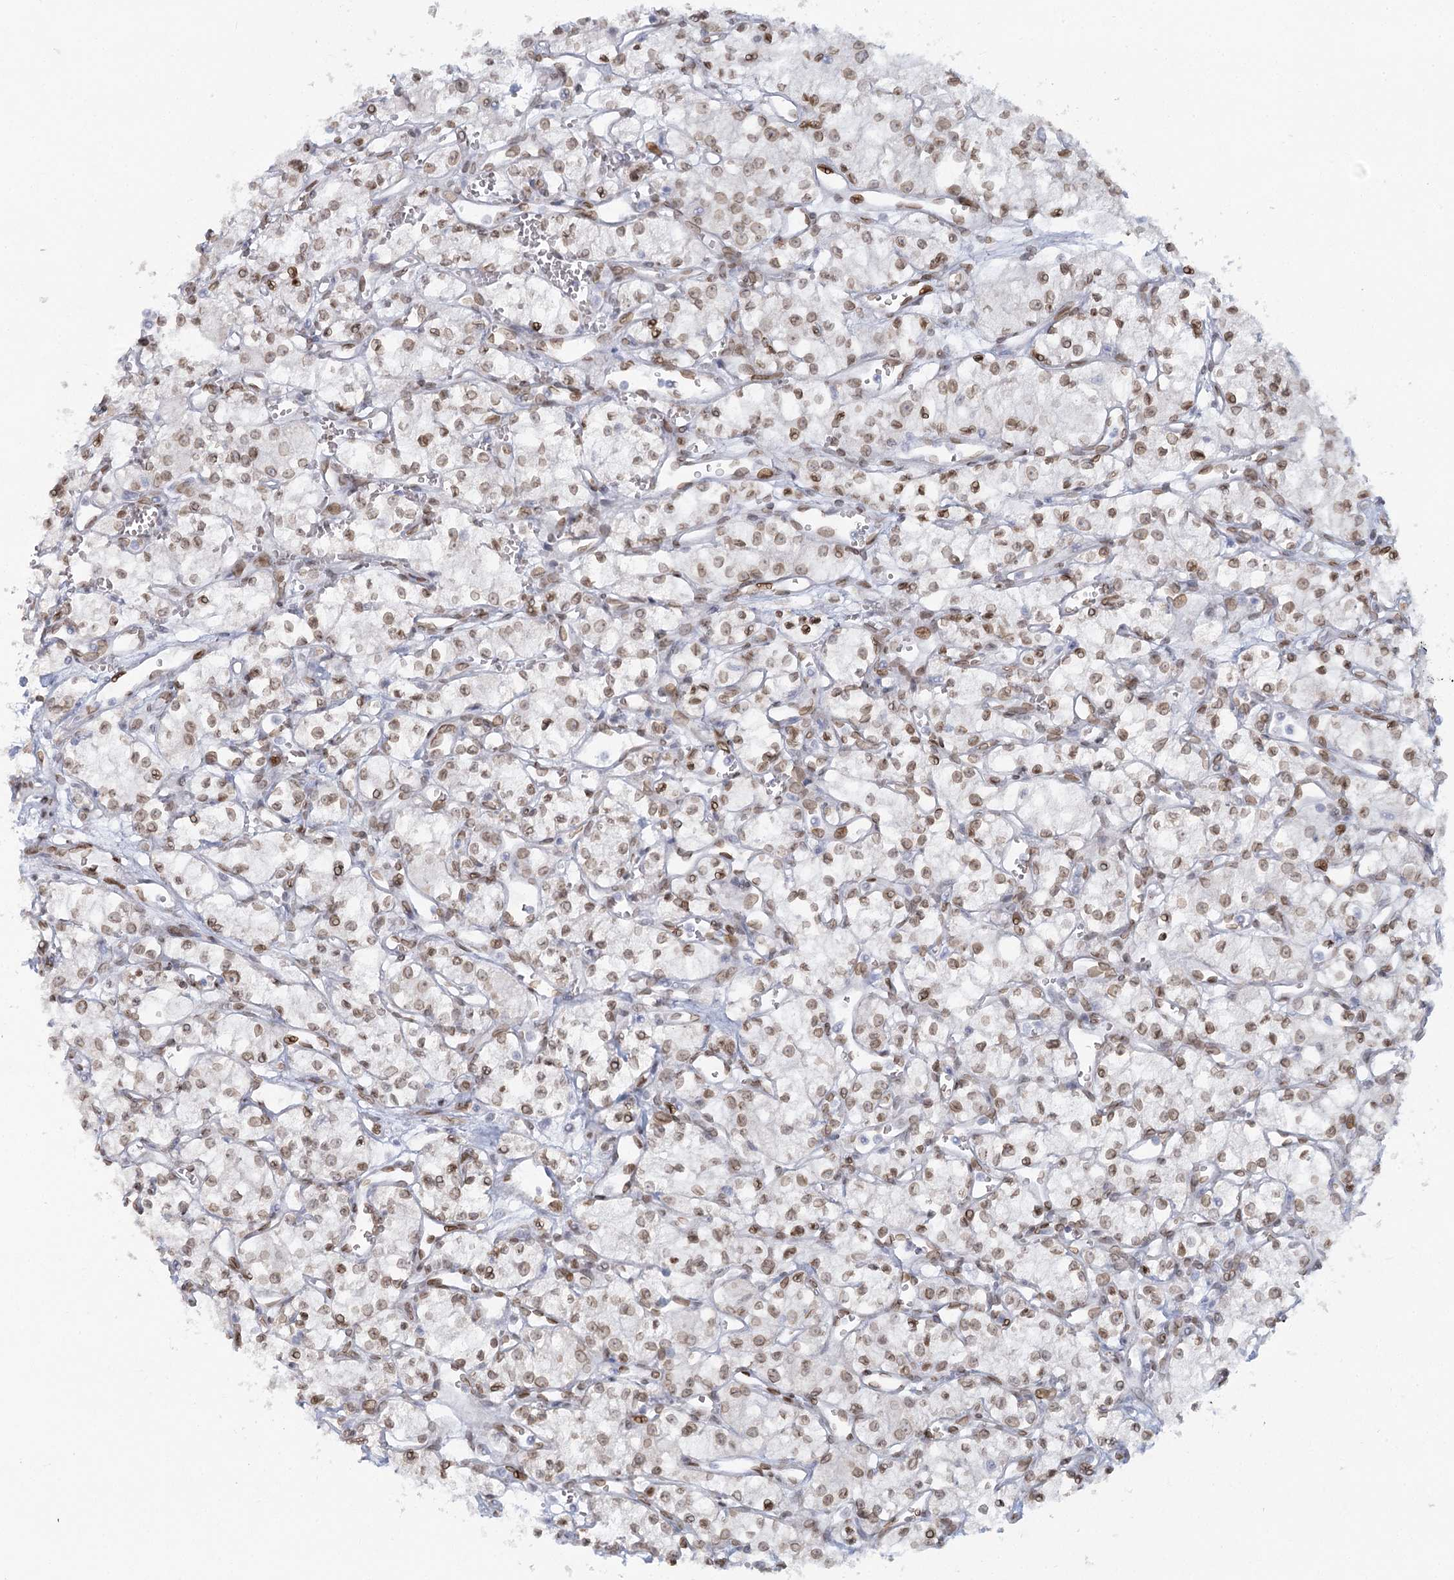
{"staining": {"intensity": "moderate", "quantity": ">75%", "location": "nuclear"}, "tissue": "renal cancer", "cell_type": "Tumor cells", "image_type": "cancer", "snomed": [{"axis": "morphology", "description": "Adenocarcinoma, NOS"}, {"axis": "topography", "description": "Kidney"}], "caption": "Protein expression analysis of human renal cancer (adenocarcinoma) reveals moderate nuclear expression in approximately >75% of tumor cells. The protein is shown in brown color, while the nuclei are stained blue.", "gene": "VWA5A", "patient": {"sex": "male", "age": 59}}